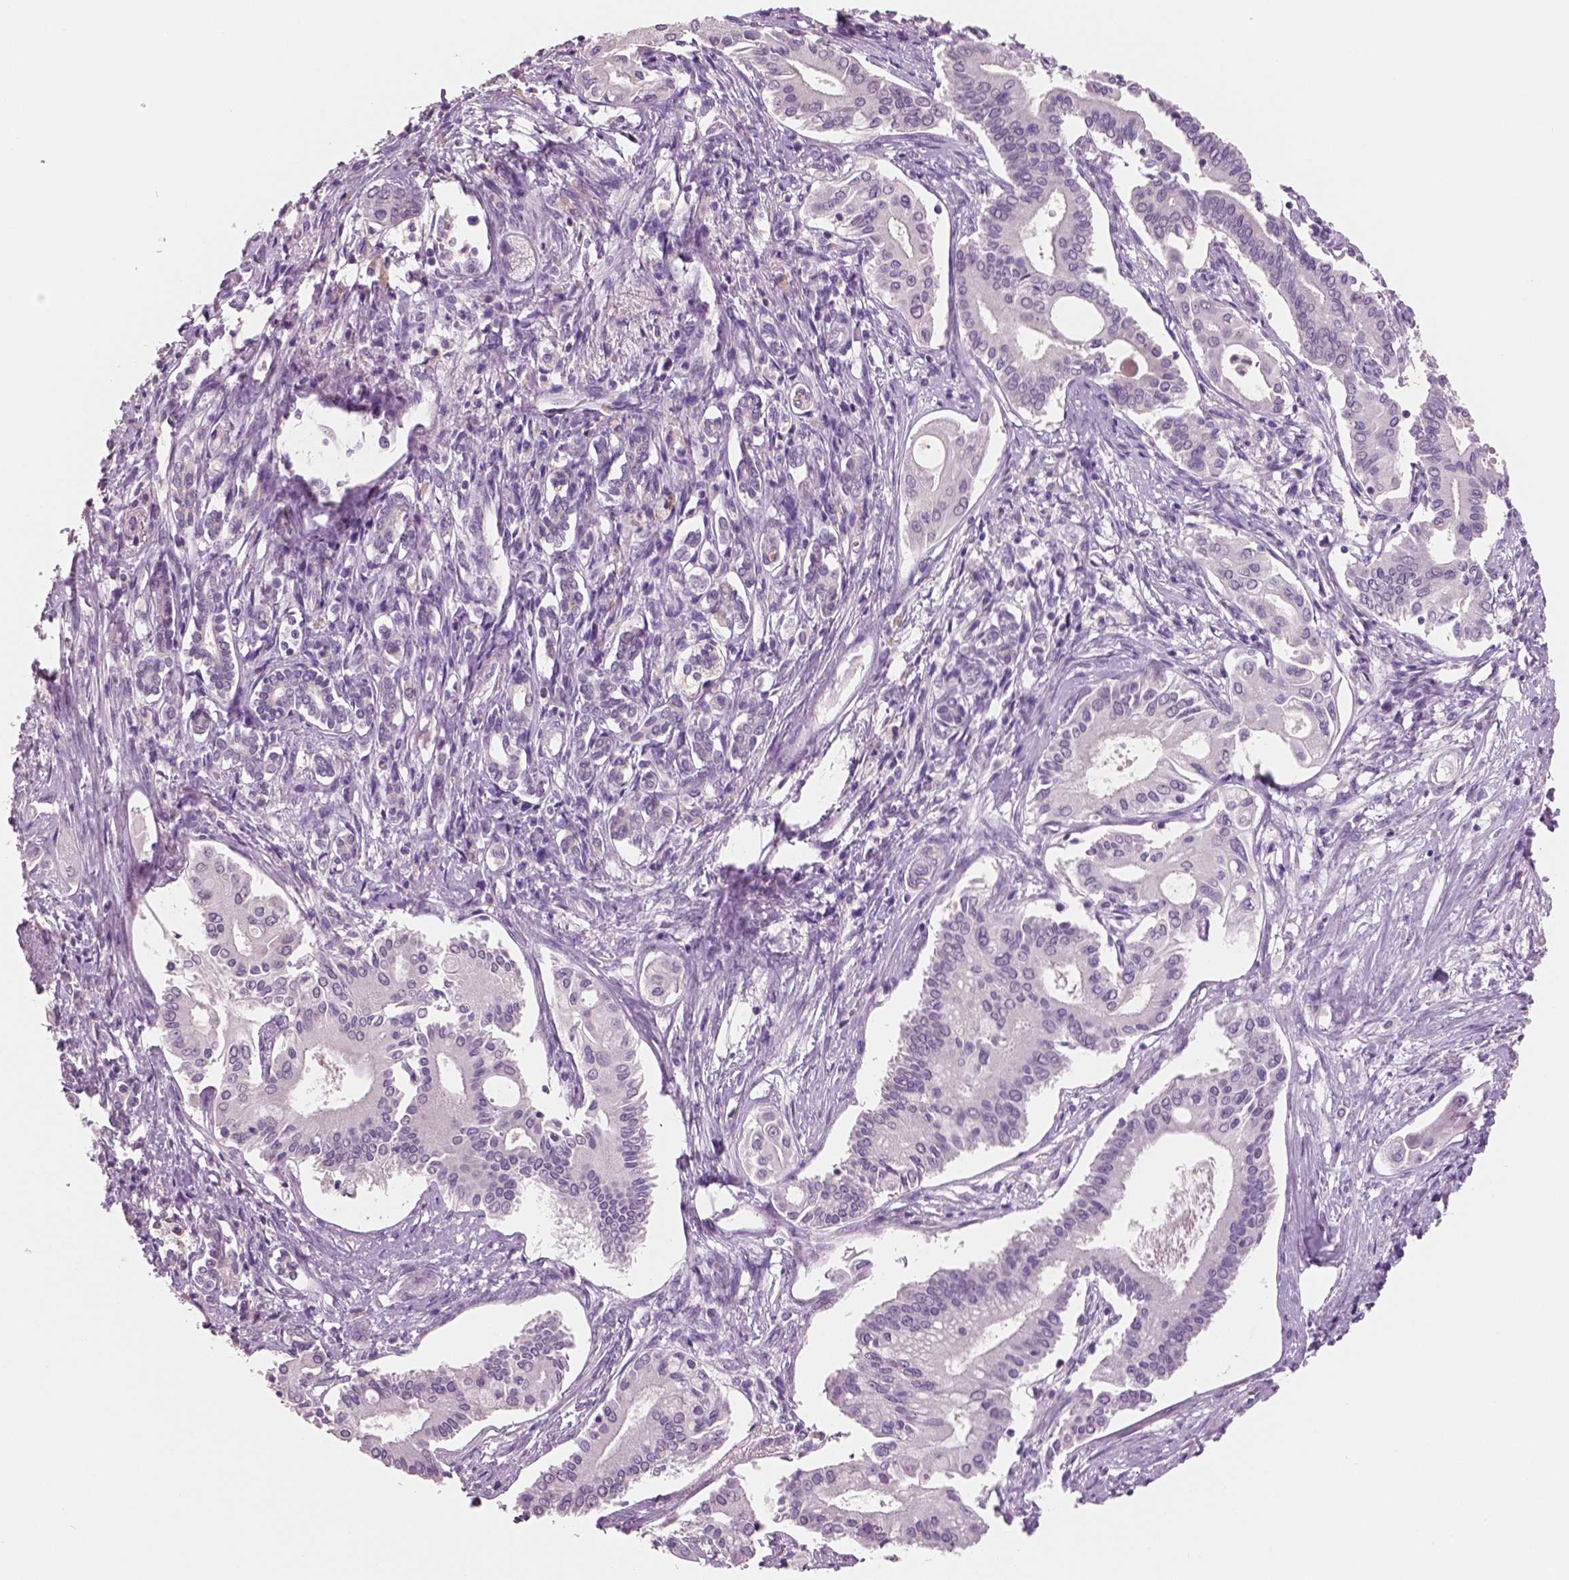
{"staining": {"intensity": "negative", "quantity": "none", "location": "none"}, "tissue": "pancreatic cancer", "cell_type": "Tumor cells", "image_type": "cancer", "snomed": [{"axis": "morphology", "description": "Adenocarcinoma, NOS"}, {"axis": "topography", "description": "Pancreas"}], "caption": "The micrograph displays no significant positivity in tumor cells of pancreatic cancer (adenocarcinoma).", "gene": "NECAB2", "patient": {"sex": "female", "age": 68}}